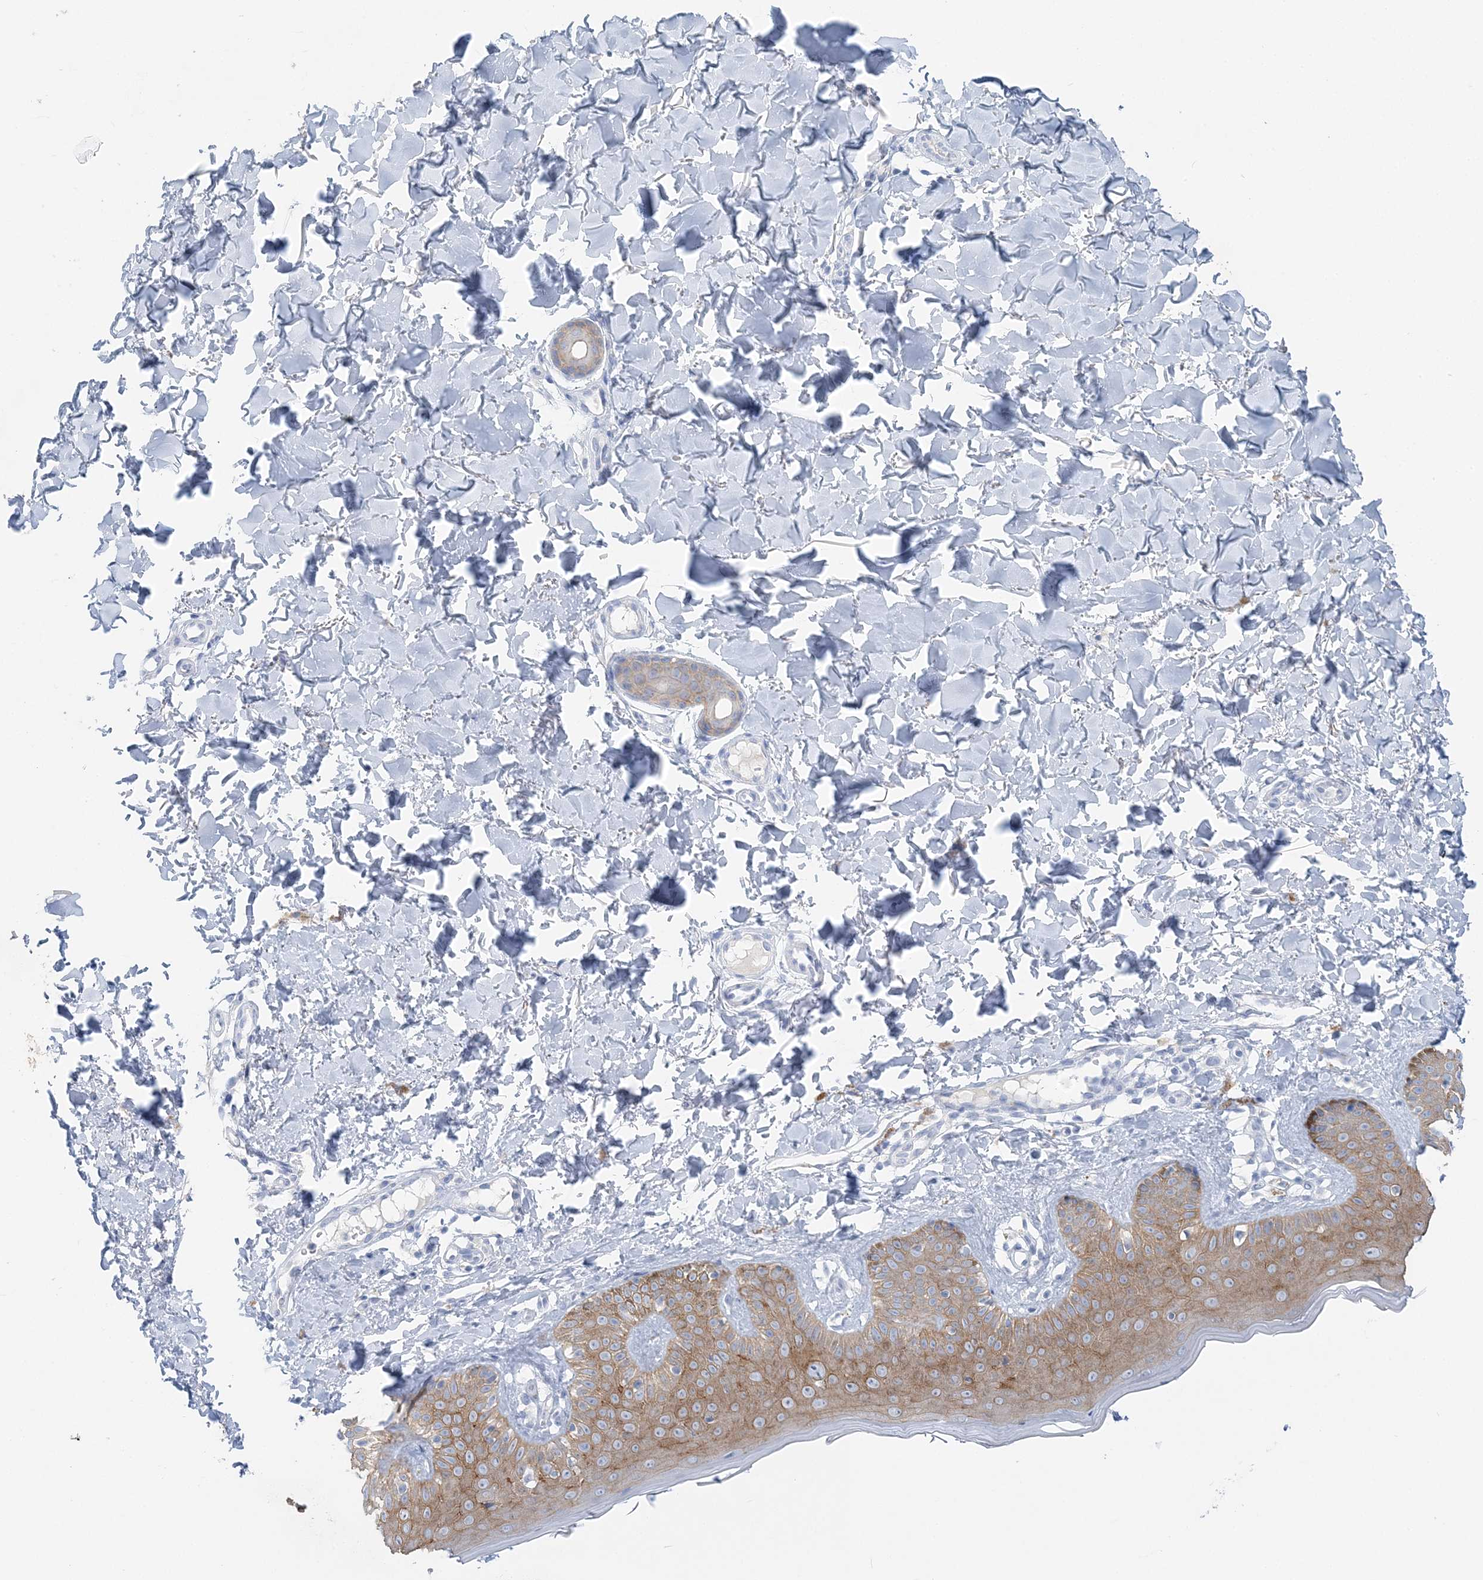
{"staining": {"intensity": "negative", "quantity": "none", "location": "none"}, "tissue": "skin", "cell_type": "Fibroblasts", "image_type": "normal", "snomed": [{"axis": "morphology", "description": "Normal tissue, NOS"}, {"axis": "topography", "description": "Skin"}], "caption": "A high-resolution photomicrograph shows immunohistochemistry (IHC) staining of benign skin, which reveals no significant staining in fibroblasts.", "gene": "SLC5A6", "patient": {"sex": "male", "age": 52}}